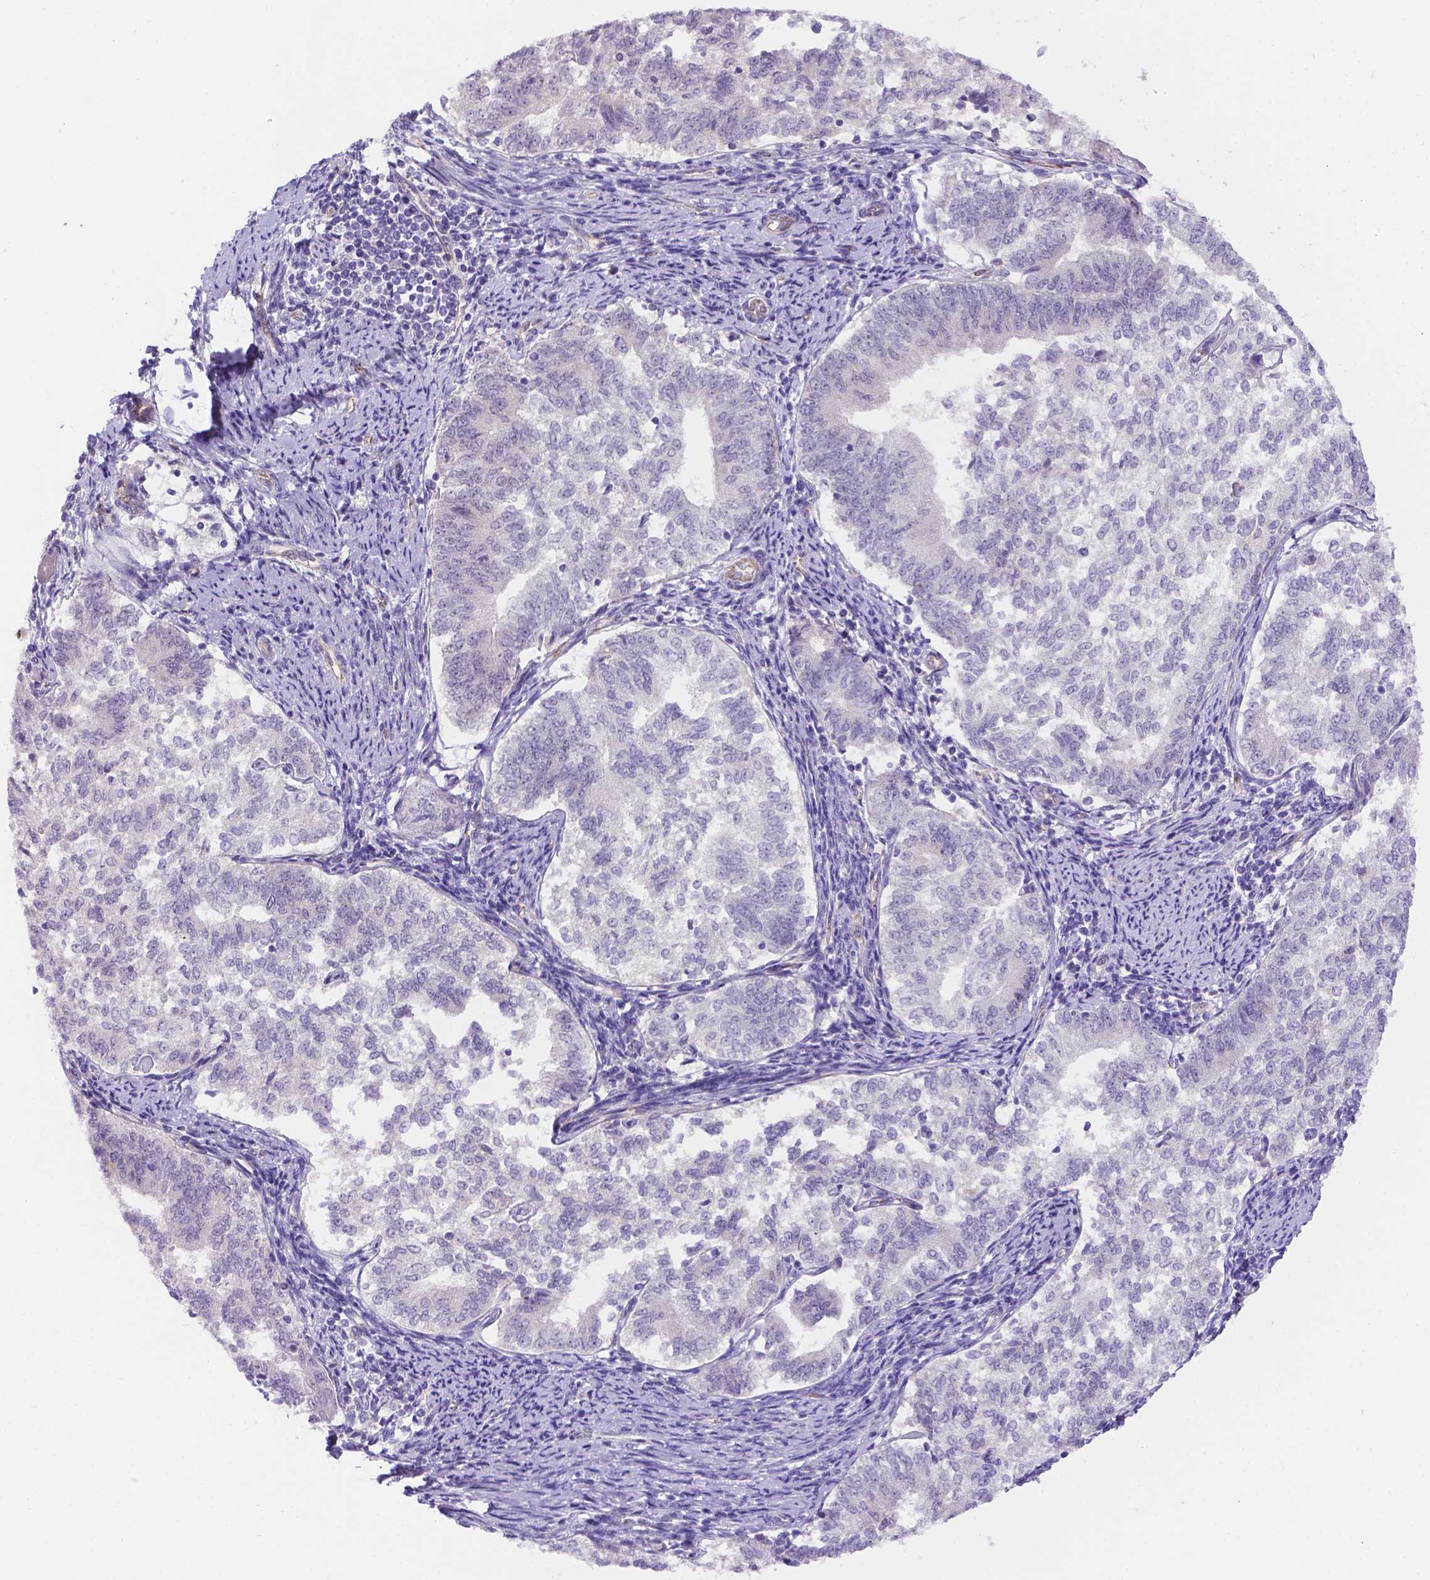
{"staining": {"intensity": "negative", "quantity": "none", "location": "none"}, "tissue": "endometrial cancer", "cell_type": "Tumor cells", "image_type": "cancer", "snomed": [{"axis": "morphology", "description": "Adenocarcinoma, NOS"}, {"axis": "topography", "description": "Endometrium"}], "caption": "Image shows no protein expression in tumor cells of adenocarcinoma (endometrial) tissue.", "gene": "NXPE2", "patient": {"sex": "female", "age": 65}}